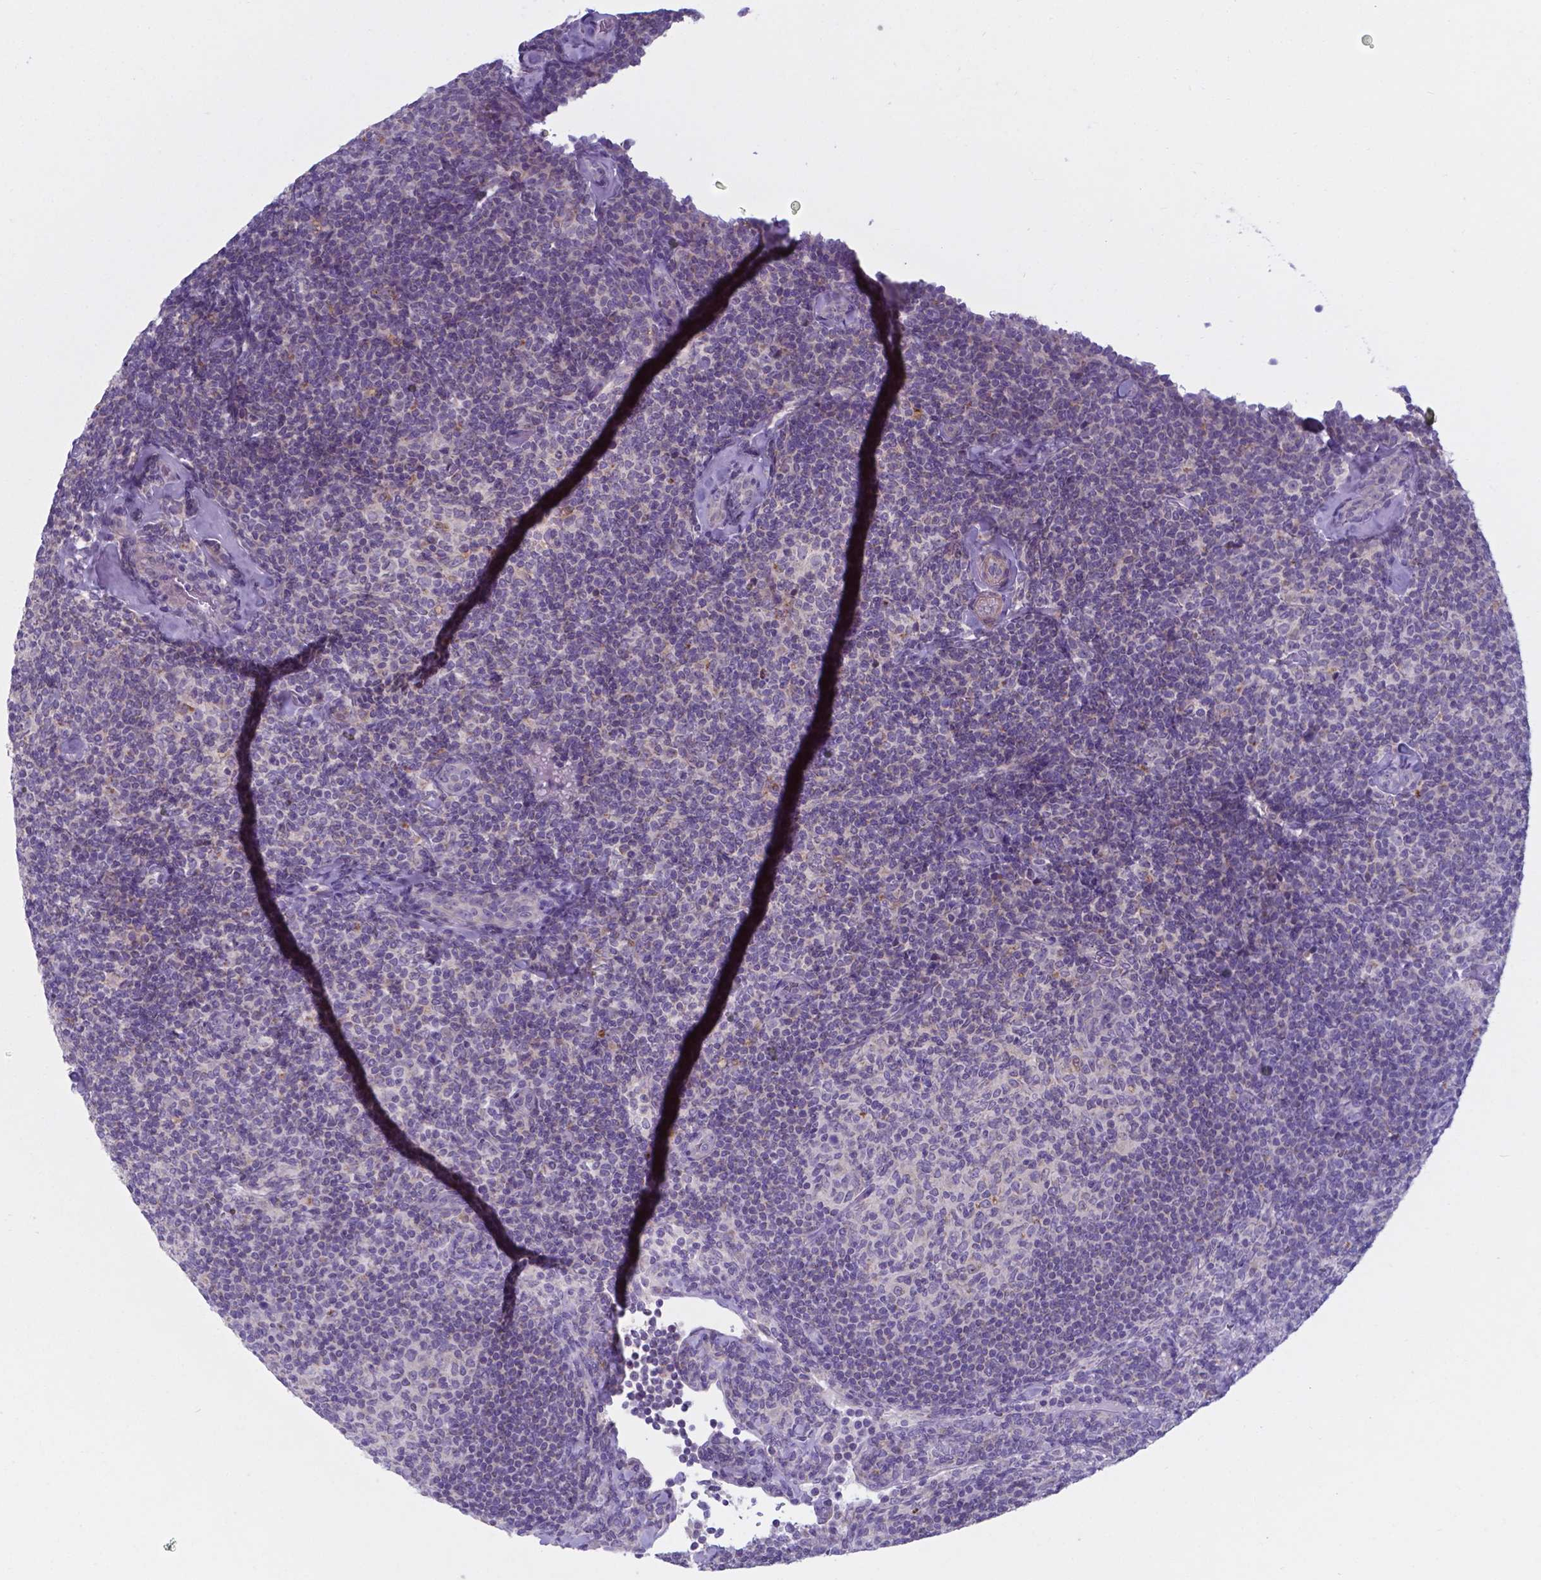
{"staining": {"intensity": "negative", "quantity": "none", "location": "none"}, "tissue": "lymphoma", "cell_type": "Tumor cells", "image_type": "cancer", "snomed": [{"axis": "morphology", "description": "Malignant lymphoma, non-Hodgkin's type, Low grade"}, {"axis": "topography", "description": "Lymph node"}], "caption": "Low-grade malignant lymphoma, non-Hodgkin's type was stained to show a protein in brown. There is no significant positivity in tumor cells.", "gene": "AP5B1", "patient": {"sex": "female", "age": 56}}